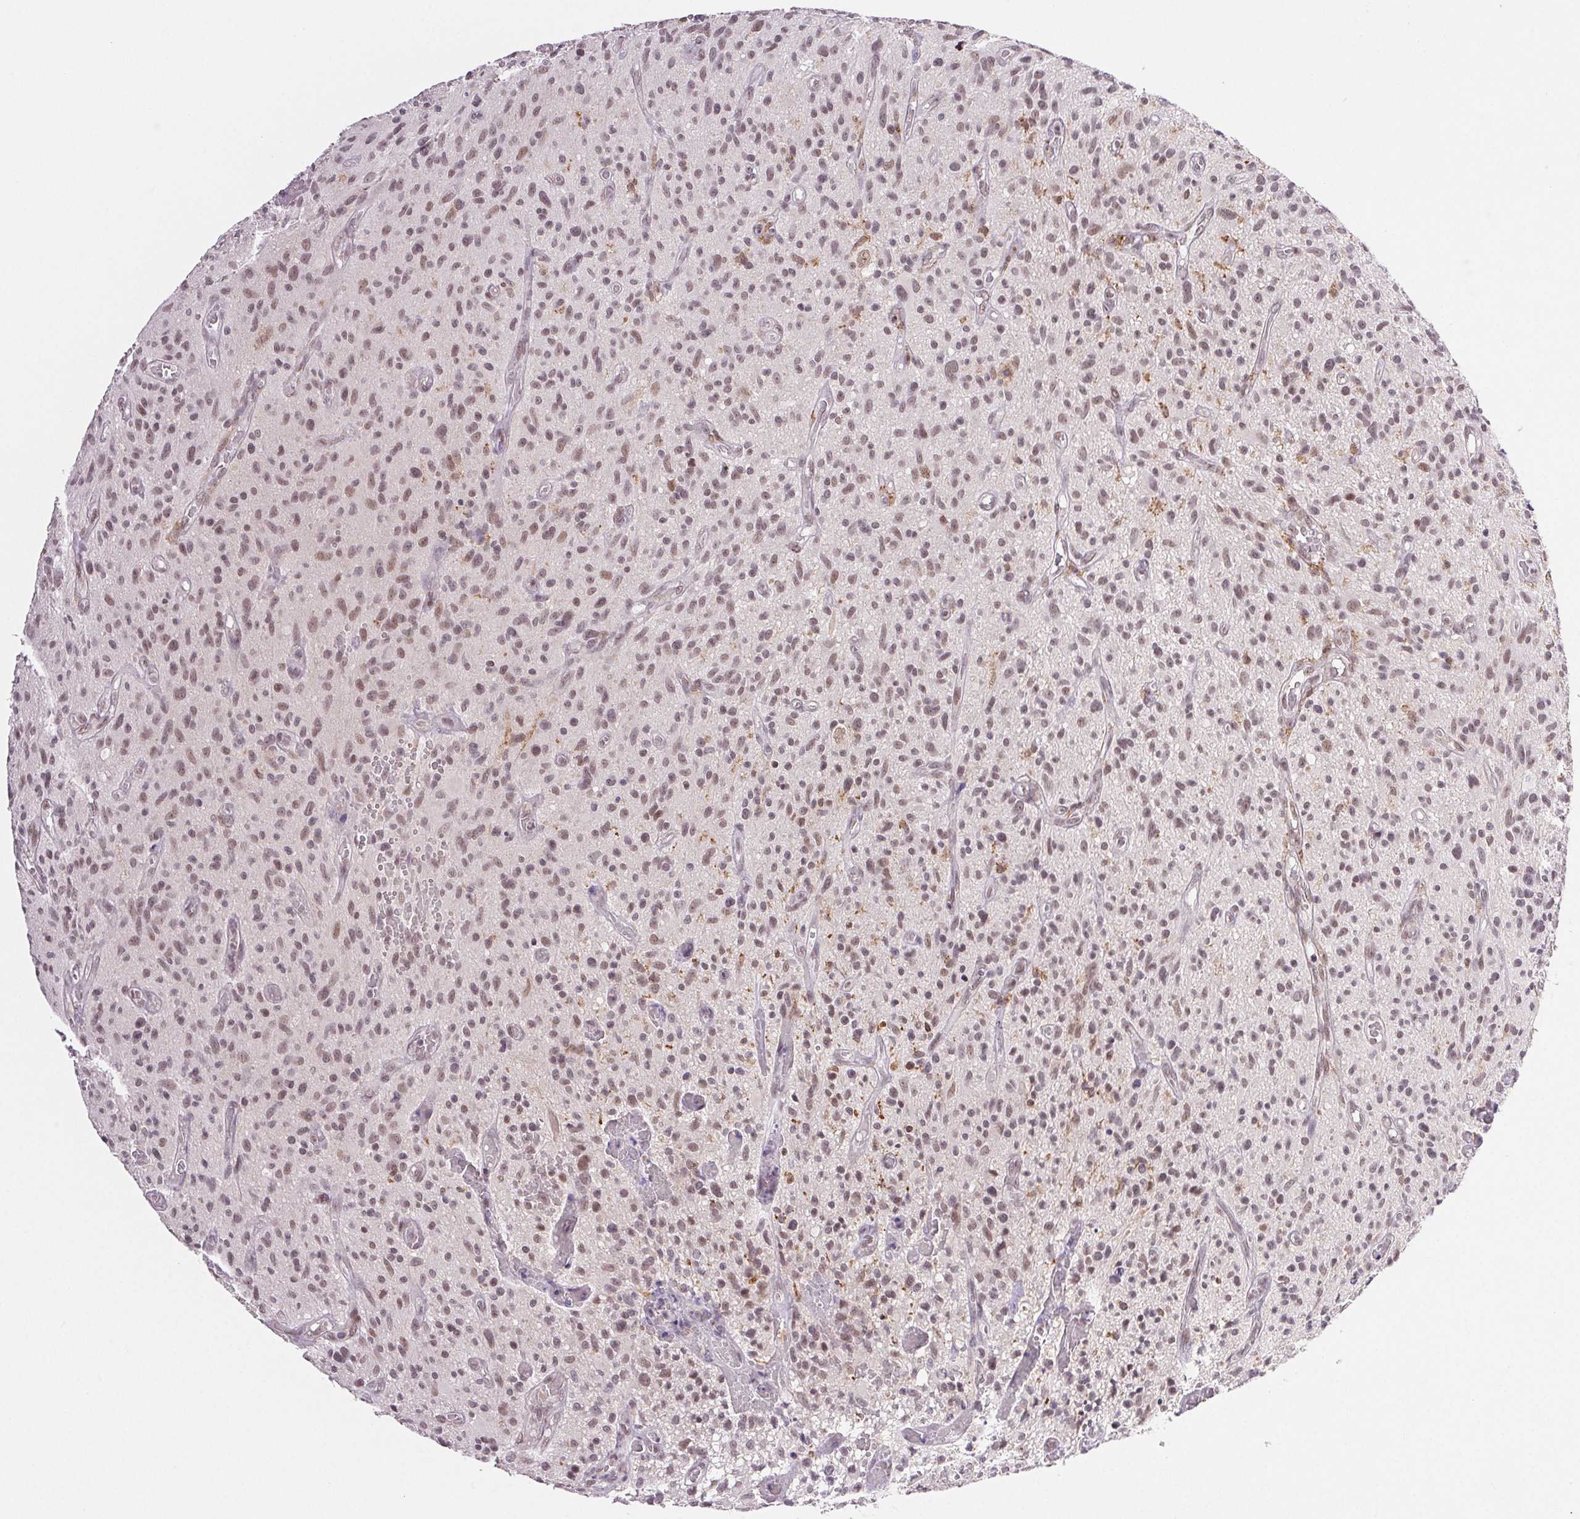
{"staining": {"intensity": "moderate", "quantity": "<25%", "location": "nuclear"}, "tissue": "glioma", "cell_type": "Tumor cells", "image_type": "cancer", "snomed": [{"axis": "morphology", "description": "Glioma, malignant, High grade"}, {"axis": "topography", "description": "Brain"}], "caption": "A micrograph of glioma stained for a protein exhibits moderate nuclear brown staining in tumor cells.", "gene": "PRPF18", "patient": {"sex": "male", "age": 75}}